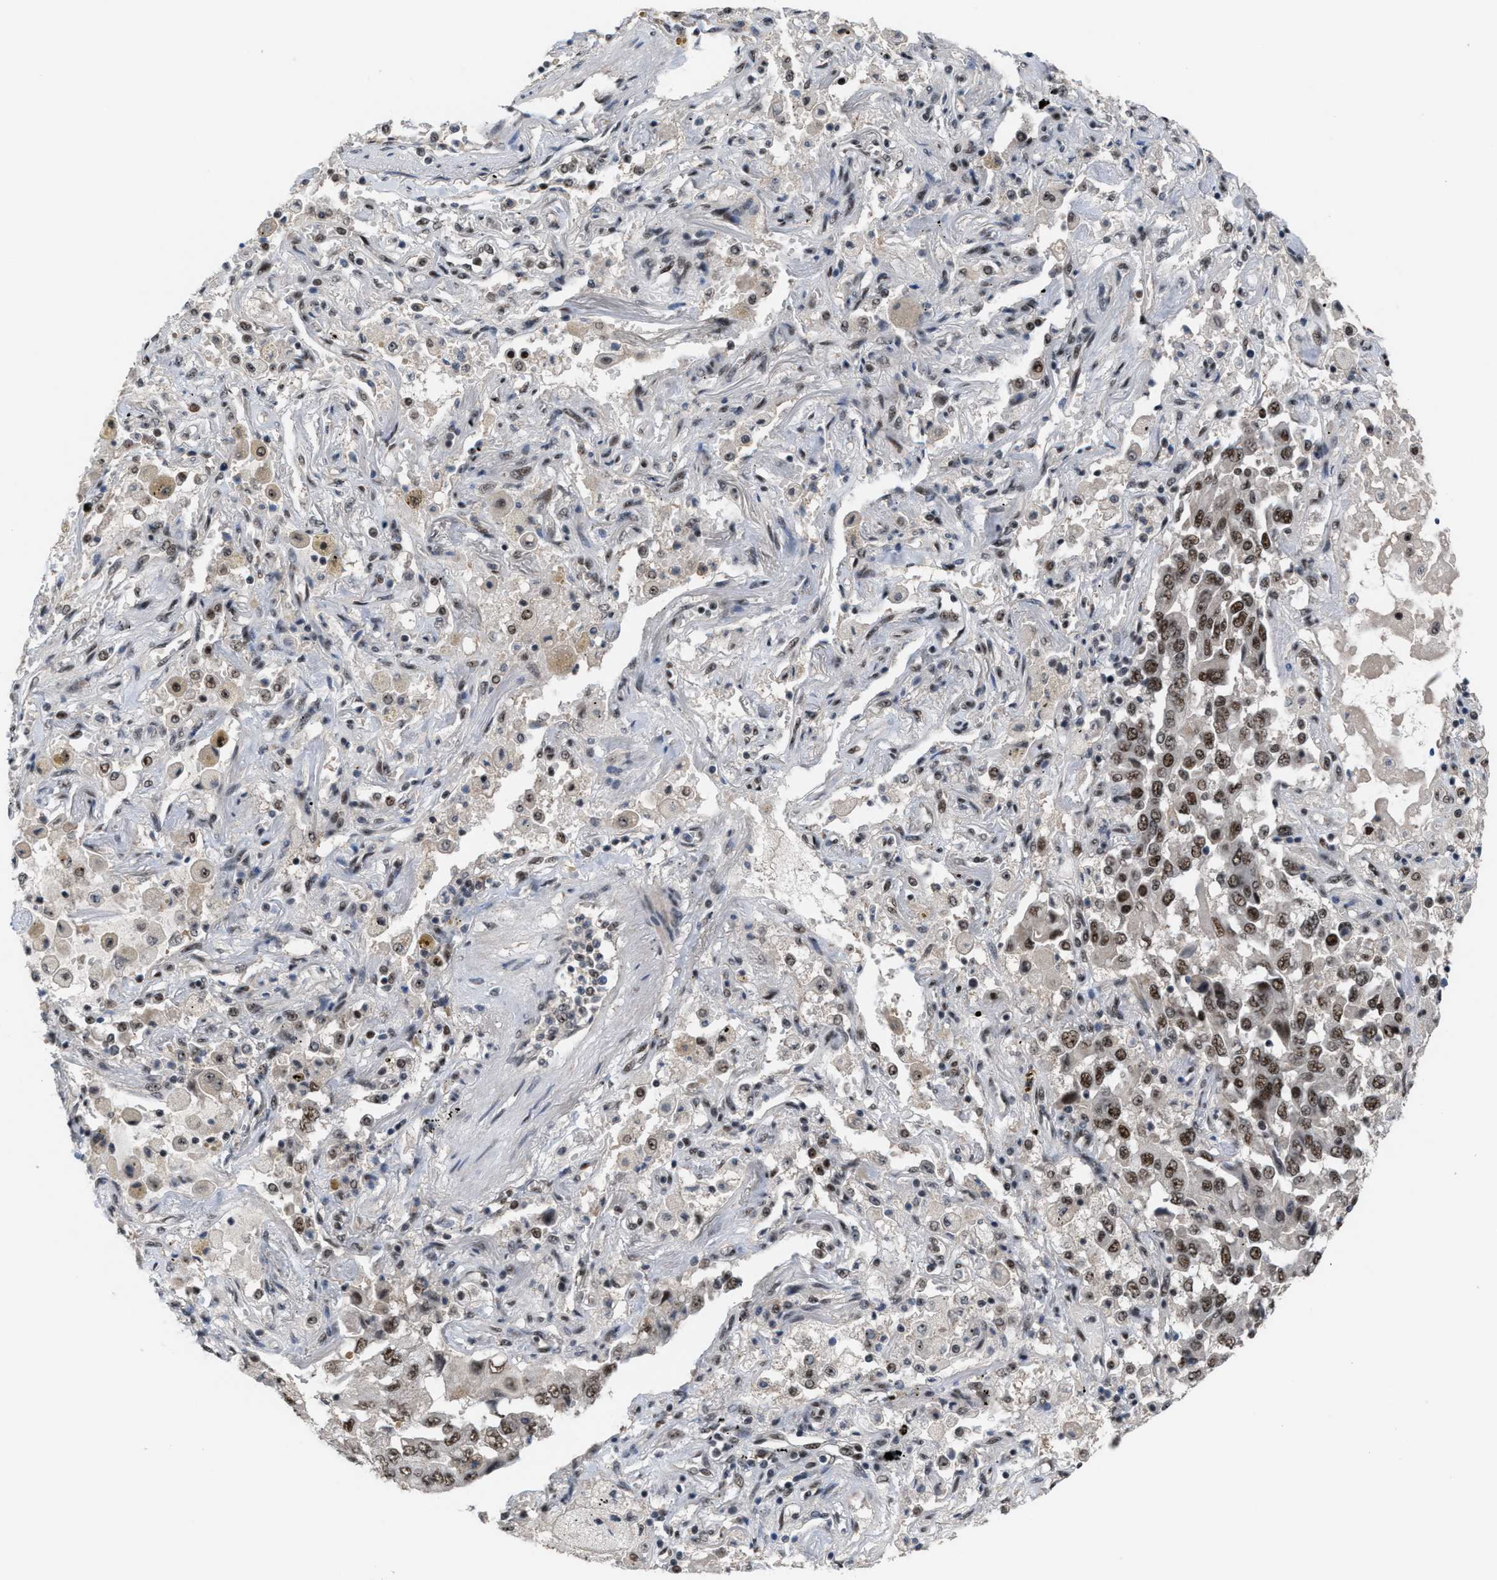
{"staining": {"intensity": "moderate", "quantity": ">75%", "location": "nuclear"}, "tissue": "lung cancer", "cell_type": "Tumor cells", "image_type": "cancer", "snomed": [{"axis": "morphology", "description": "Adenocarcinoma, NOS"}, {"axis": "topography", "description": "Lung"}], "caption": "IHC photomicrograph of neoplastic tissue: human lung cancer stained using immunohistochemistry demonstrates medium levels of moderate protein expression localized specifically in the nuclear of tumor cells, appearing as a nuclear brown color.", "gene": "PRPF4", "patient": {"sex": "female", "age": 65}}